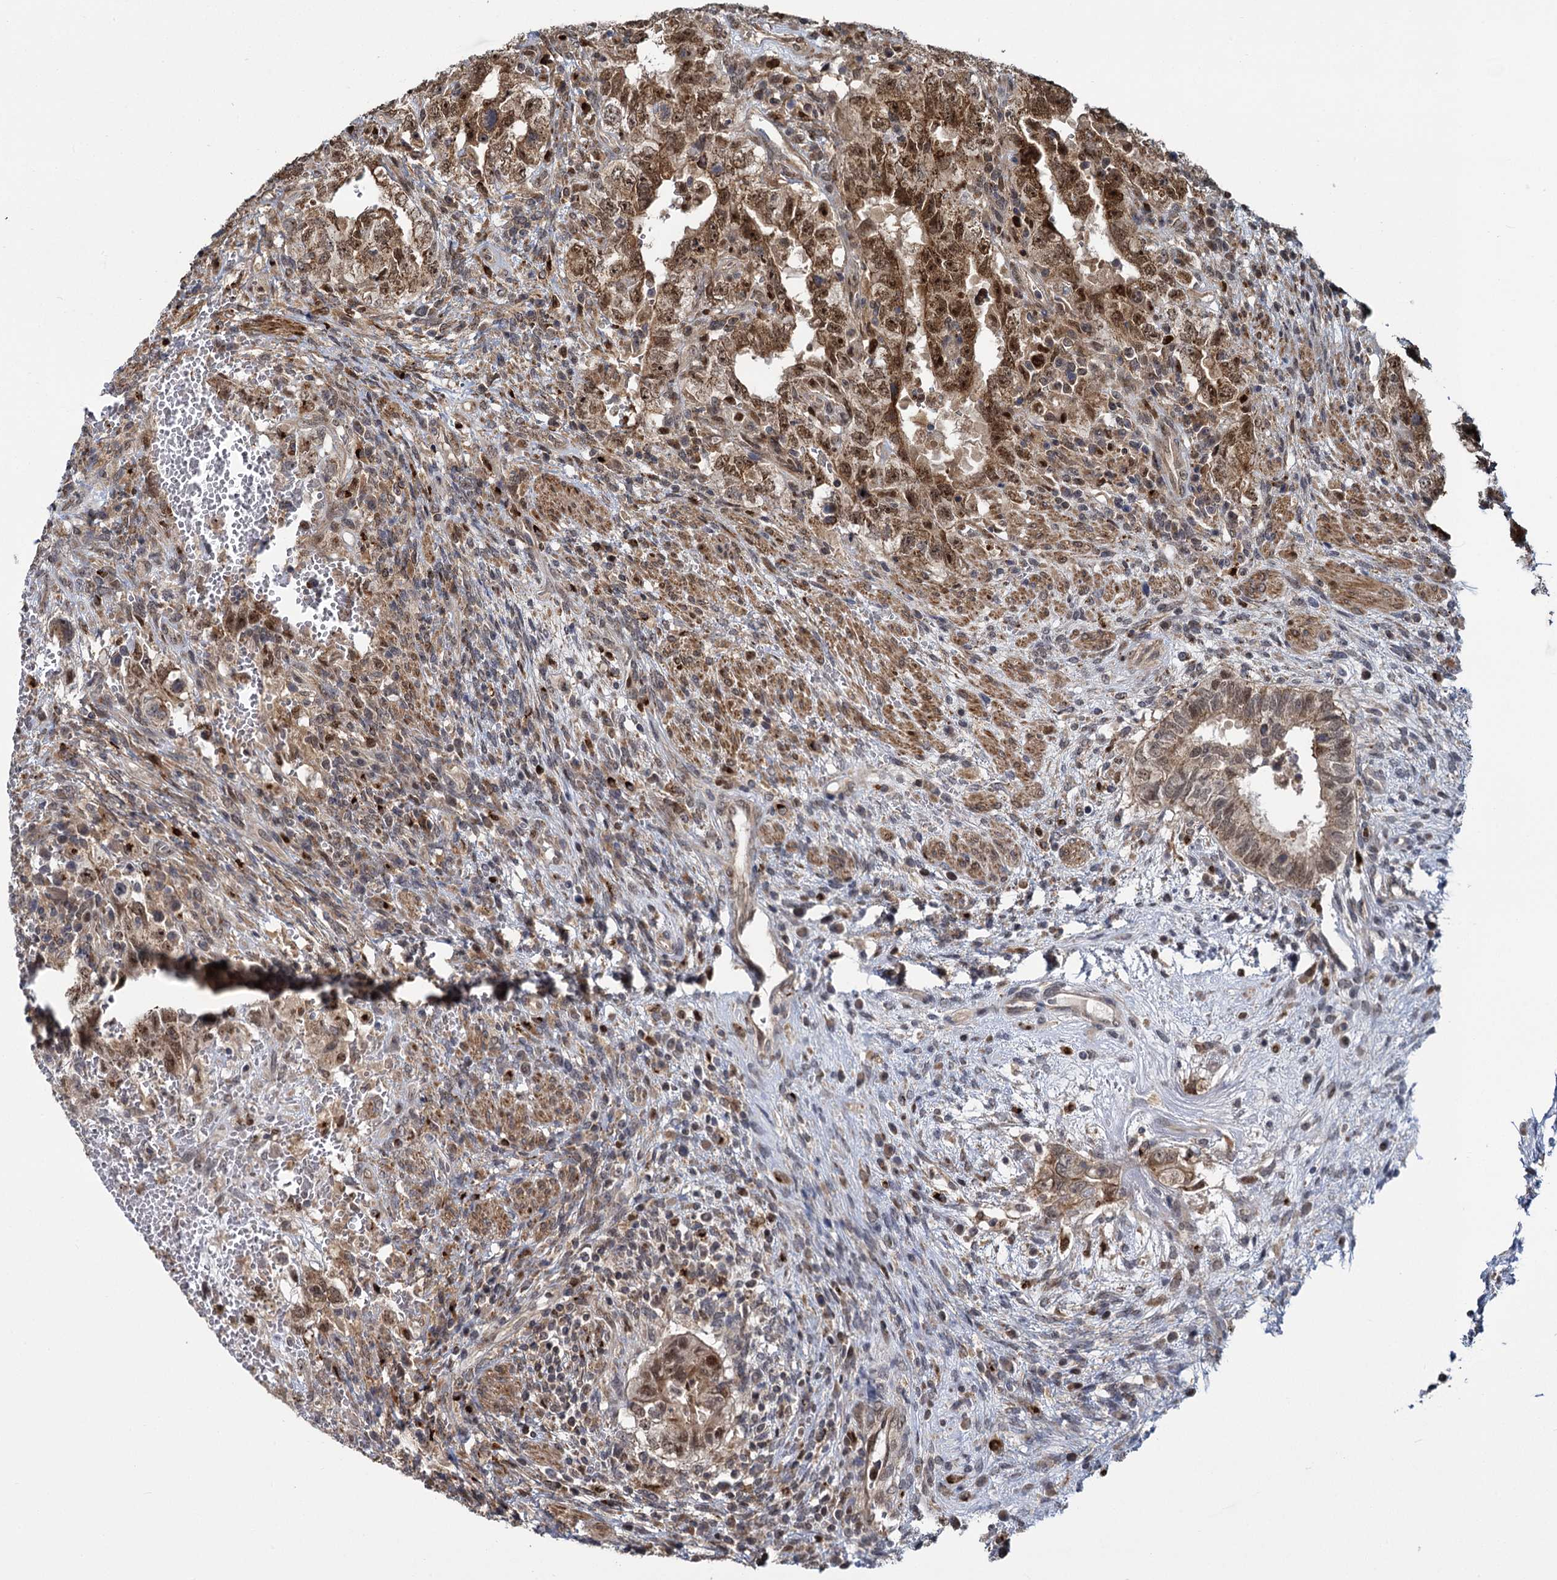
{"staining": {"intensity": "moderate", "quantity": ">75%", "location": "cytoplasmic/membranous,nuclear"}, "tissue": "testis cancer", "cell_type": "Tumor cells", "image_type": "cancer", "snomed": [{"axis": "morphology", "description": "Carcinoma, Embryonal, NOS"}, {"axis": "topography", "description": "Testis"}], "caption": "Testis cancer tissue demonstrates moderate cytoplasmic/membranous and nuclear positivity in about >75% of tumor cells, visualized by immunohistochemistry.", "gene": "GAL3ST4", "patient": {"sex": "male", "age": 26}}